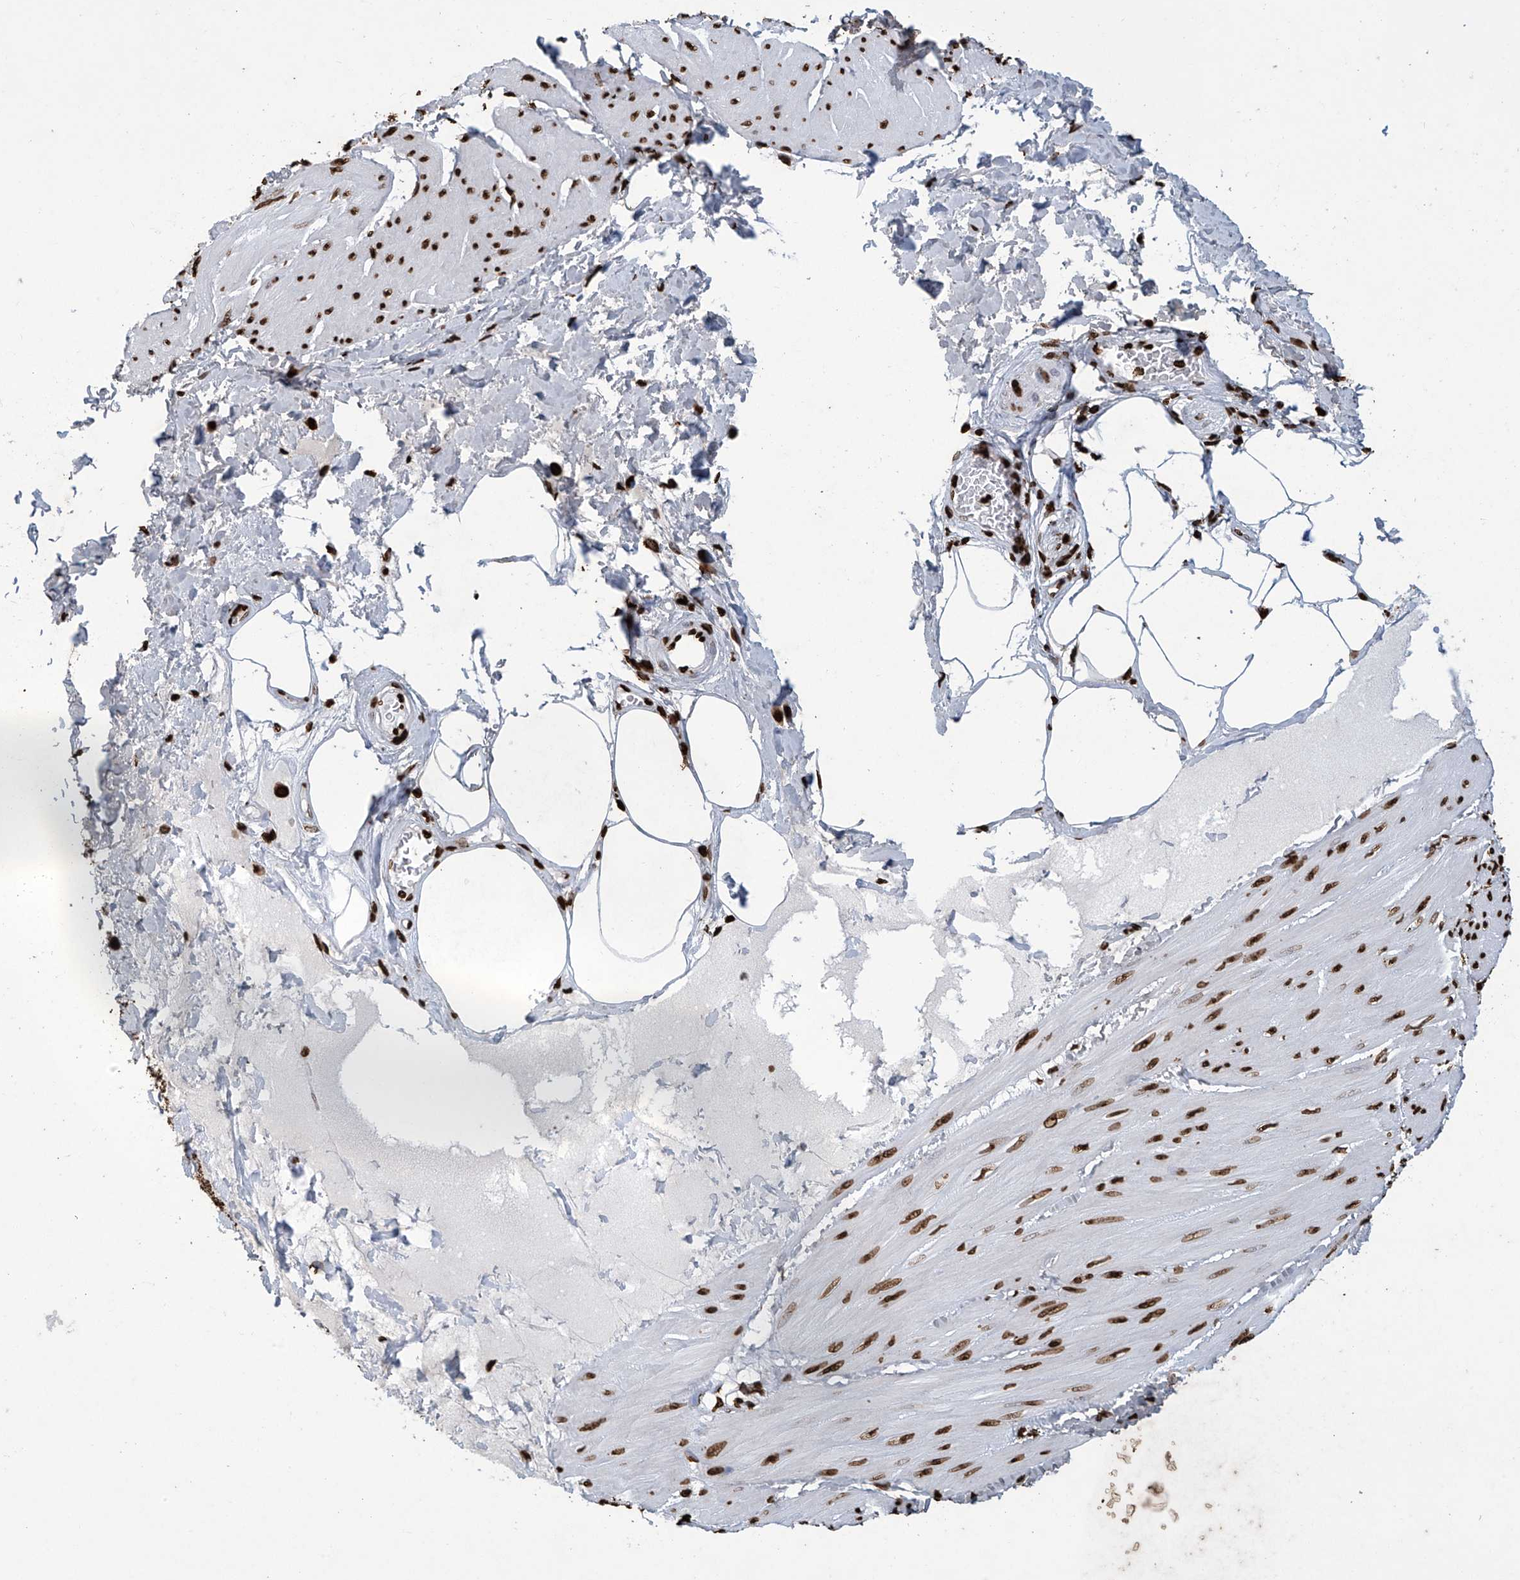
{"staining": {"intensity": "strong", "quantity": ">75%", "location": "nuclear"}, "tissue": "smooth muscle", "cell_type": "Smooth muscle cells", "image_type": "normal", "snomed": [{"axis": "morphology", "description": "Urothelial carcinoma, High grade"}, {"axis": "topography", "description": "Urinary bladder"}], "caption": "The micrograph shows staining of normal smooth muscle, revealing strong nuclear protein staining (brown color) within smooth muscle cells.", "gene": "H3", "patient": {"sex": "male", "age": 46}}